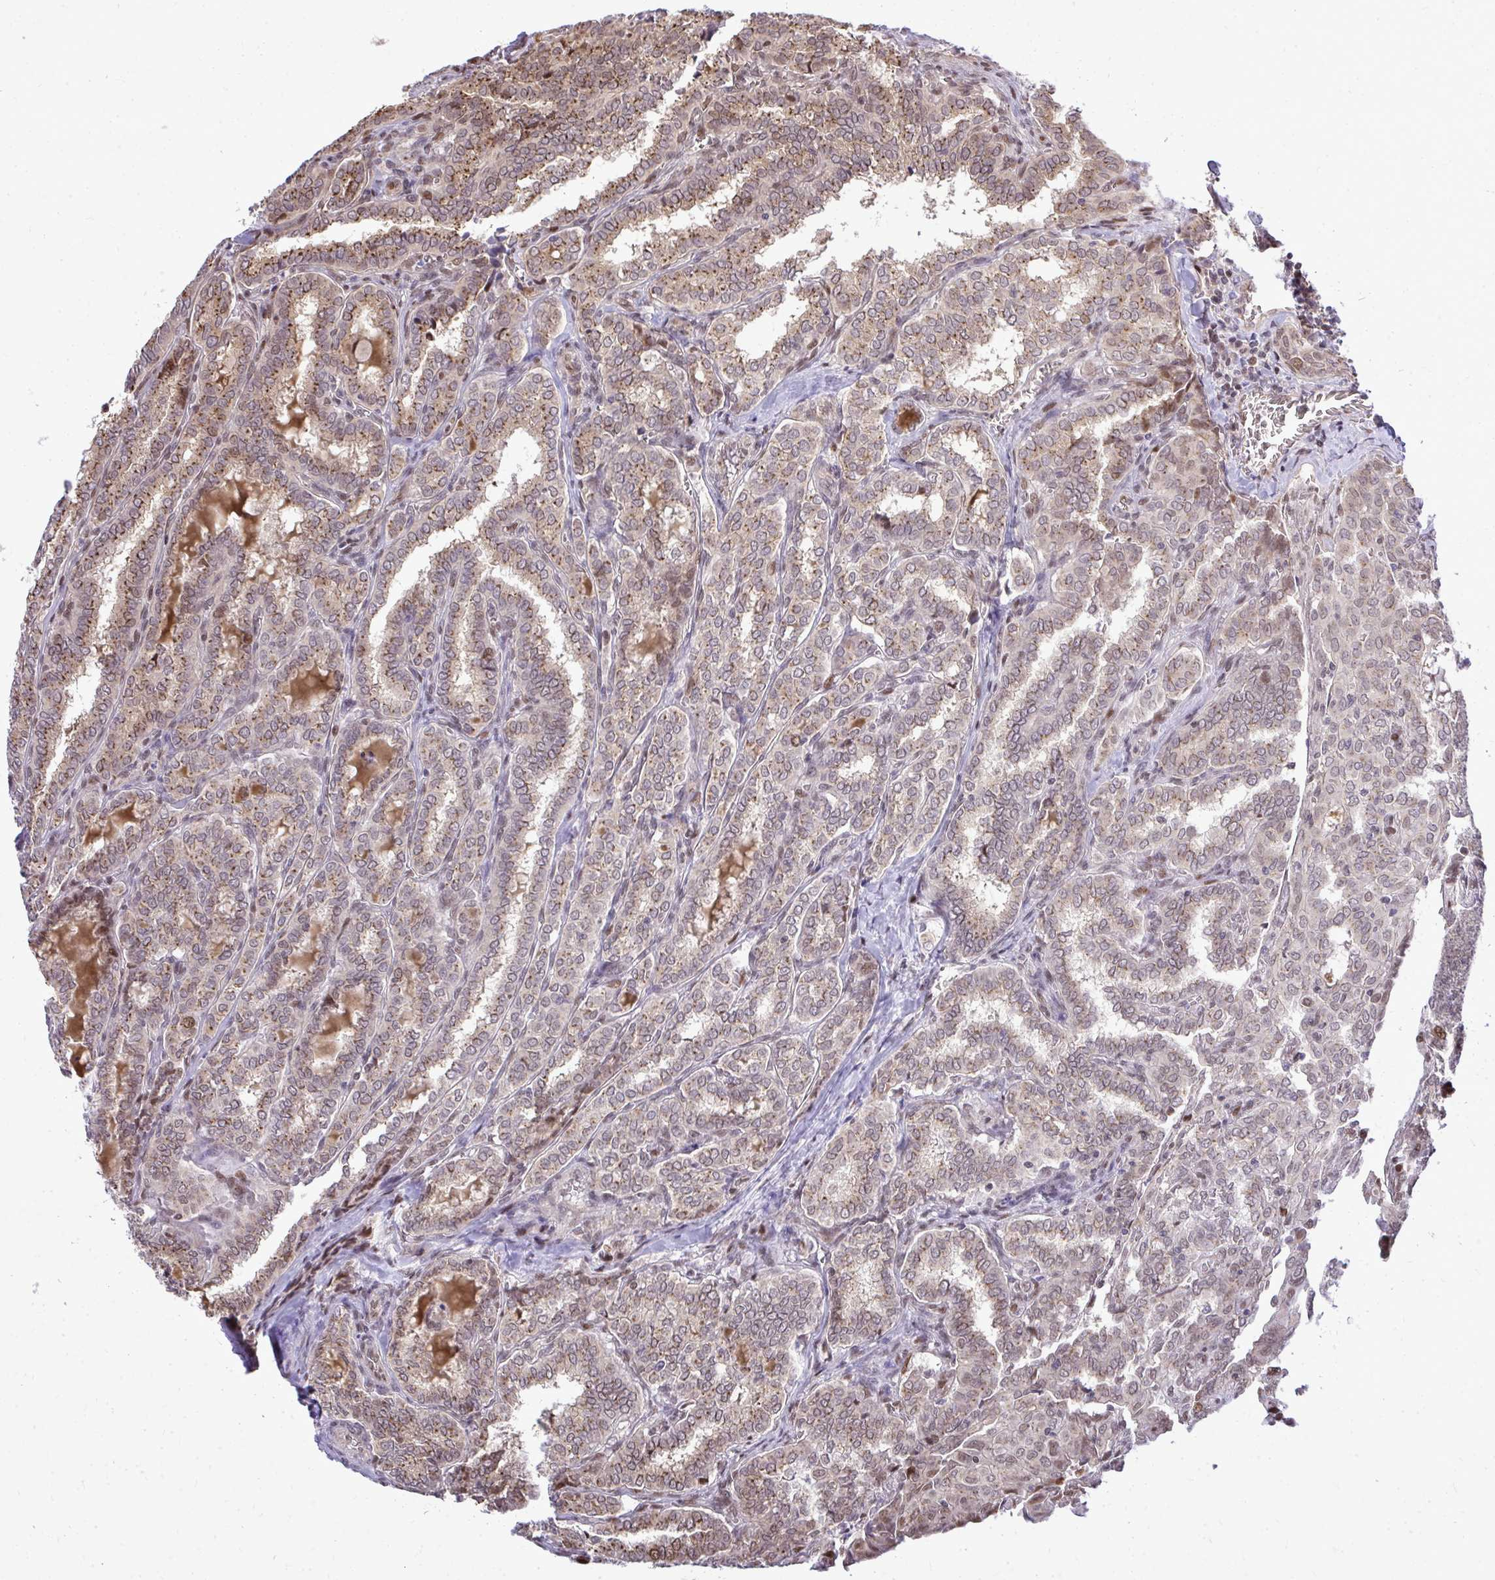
{"staining": {"intensity": "moderate", "quantity": "25%-75%", "location": "cytoplasmic/membranous,nuclear"}, "tissue": "thyroid cancer", "cell_type": "Tumor cells", "image_type": "cancer", "snomed": [{"axis": "morphology", "description": "Papillary adenocarcinoma, NOS"}, {"axis": "topography", "description": "Thyroid gland"}], "caption": "Tumor cells display medium levels of moderate cytoplasmic/membranous and nuclear staining in about 25%-75% of cells in human thyroid cancer (papillary adenocarcinoma).", "gene": "PIGY", "patient": {"sex": "female", "age": 30}}